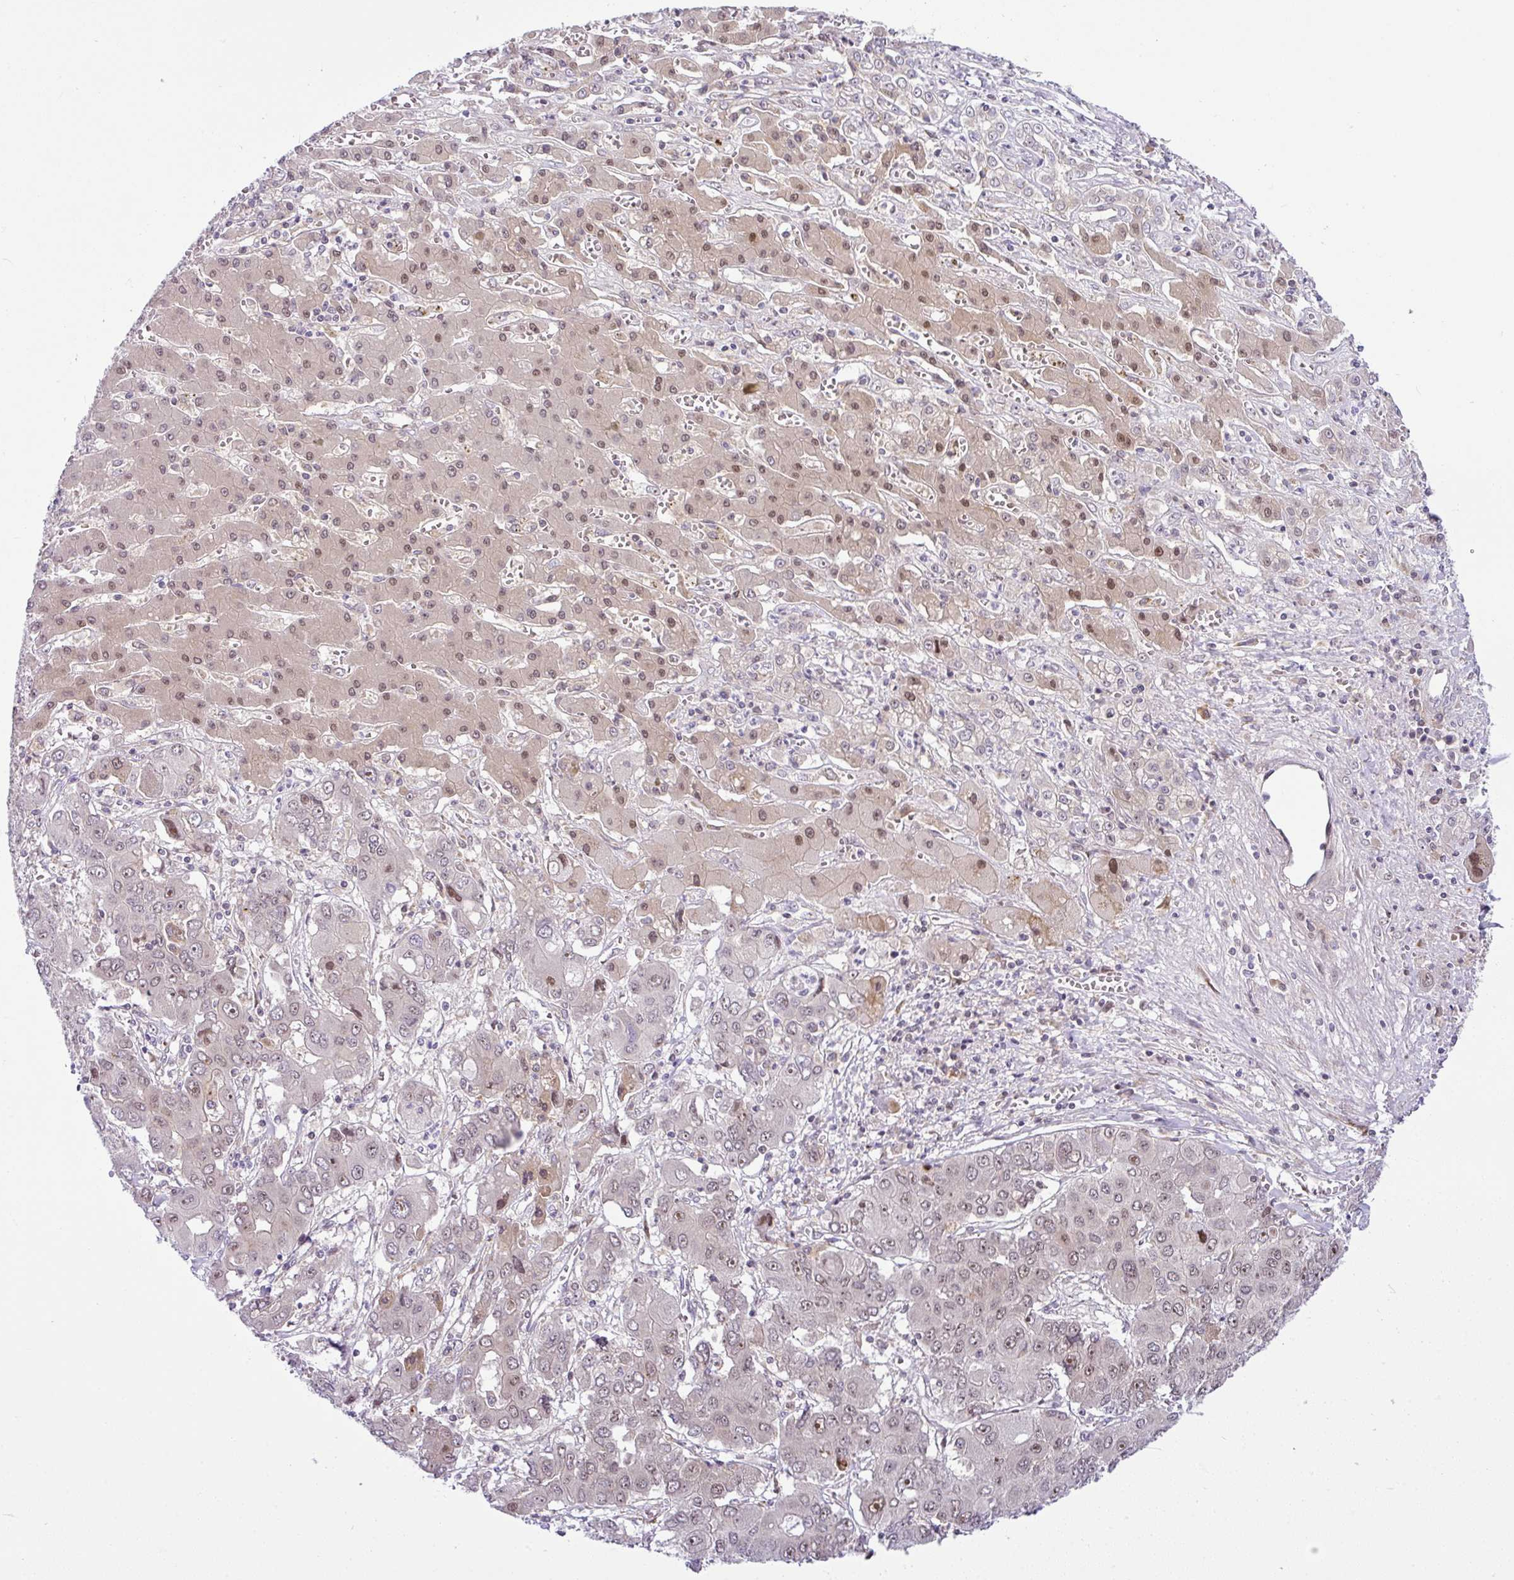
{"staining": {"intensity": "weak", "quantity": ">75%", "location": "nuclear"}, "tissue": "liver cancer", "cell_type": "Tumor cells", "image_type": "cancer", "snomed": [{"axis": "morphology", "description": "Cholangiocarcinoma"}, {"axis": "topography", "description": "Liver"}], "caption": "Approximately >75% of tumor cells in human liver cancer exhibit weak nuclear protein expression as visualized by brown immunohistochemical staining.", "gene": "NDUFB2", "patient": {"sex": "male", "age": 67}}